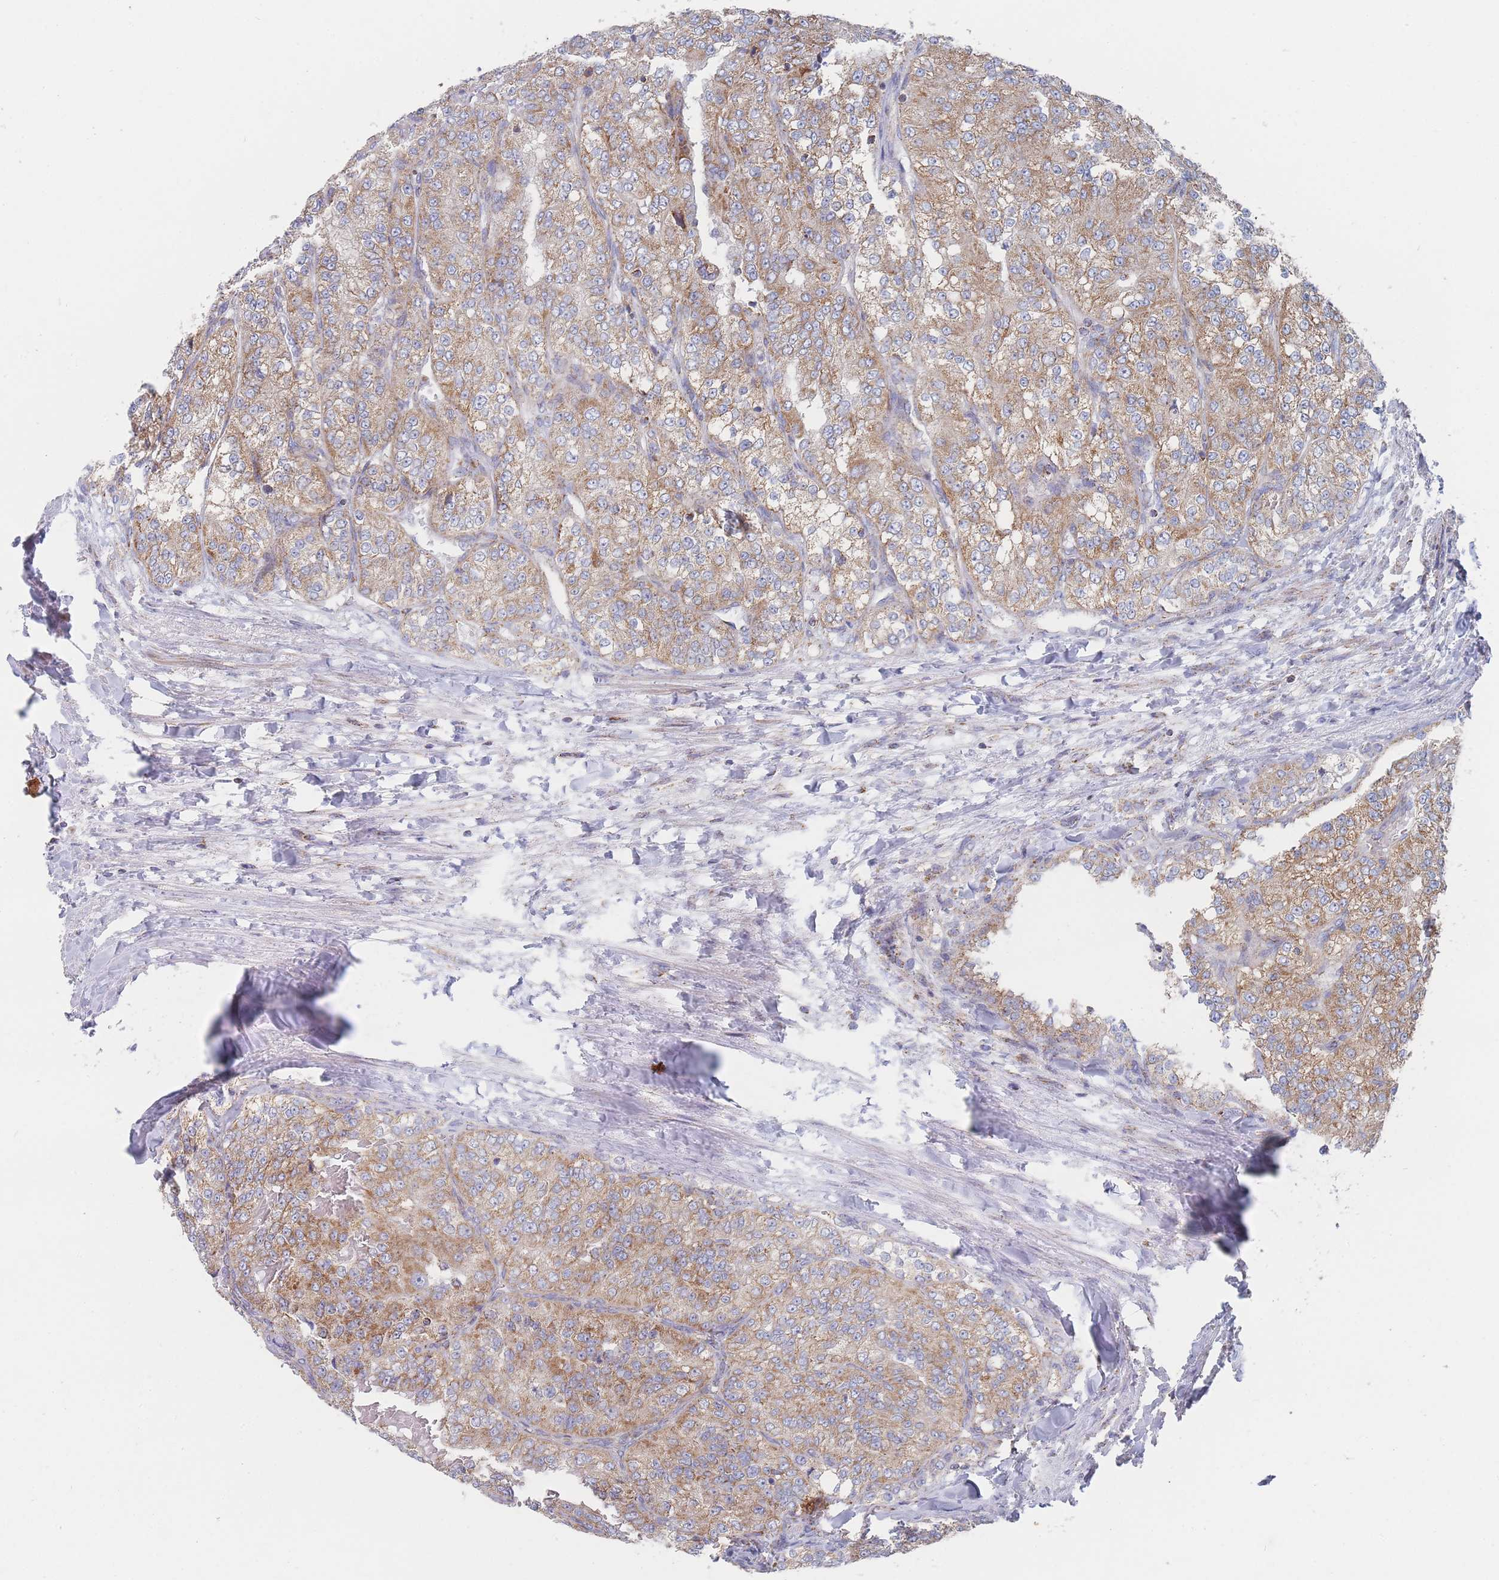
{"staining": {"intensity": "moderate", "quantity": ">75%", "location": "cytoplasmic/membranous"}, "tissue": "renal cancer", "cell_type": "Tumor cells", "image_type": "cancer", "snomed": [{"axis": "morphology", "description": "Adenocarcinoma, NOS"}, {"axis": "topography", "description": "Kidney"}], "caption": "The immunohistochemical stain labels moderate cytoplasmic/membranous staining in tumor cells of renal cancer tissue. (DAB (3,3'-diaminobenzidine) IHC with brightfield microscopy, high magnification).", "gene": "IKZF4", "patient": {"sex": "female", "age": 63}}